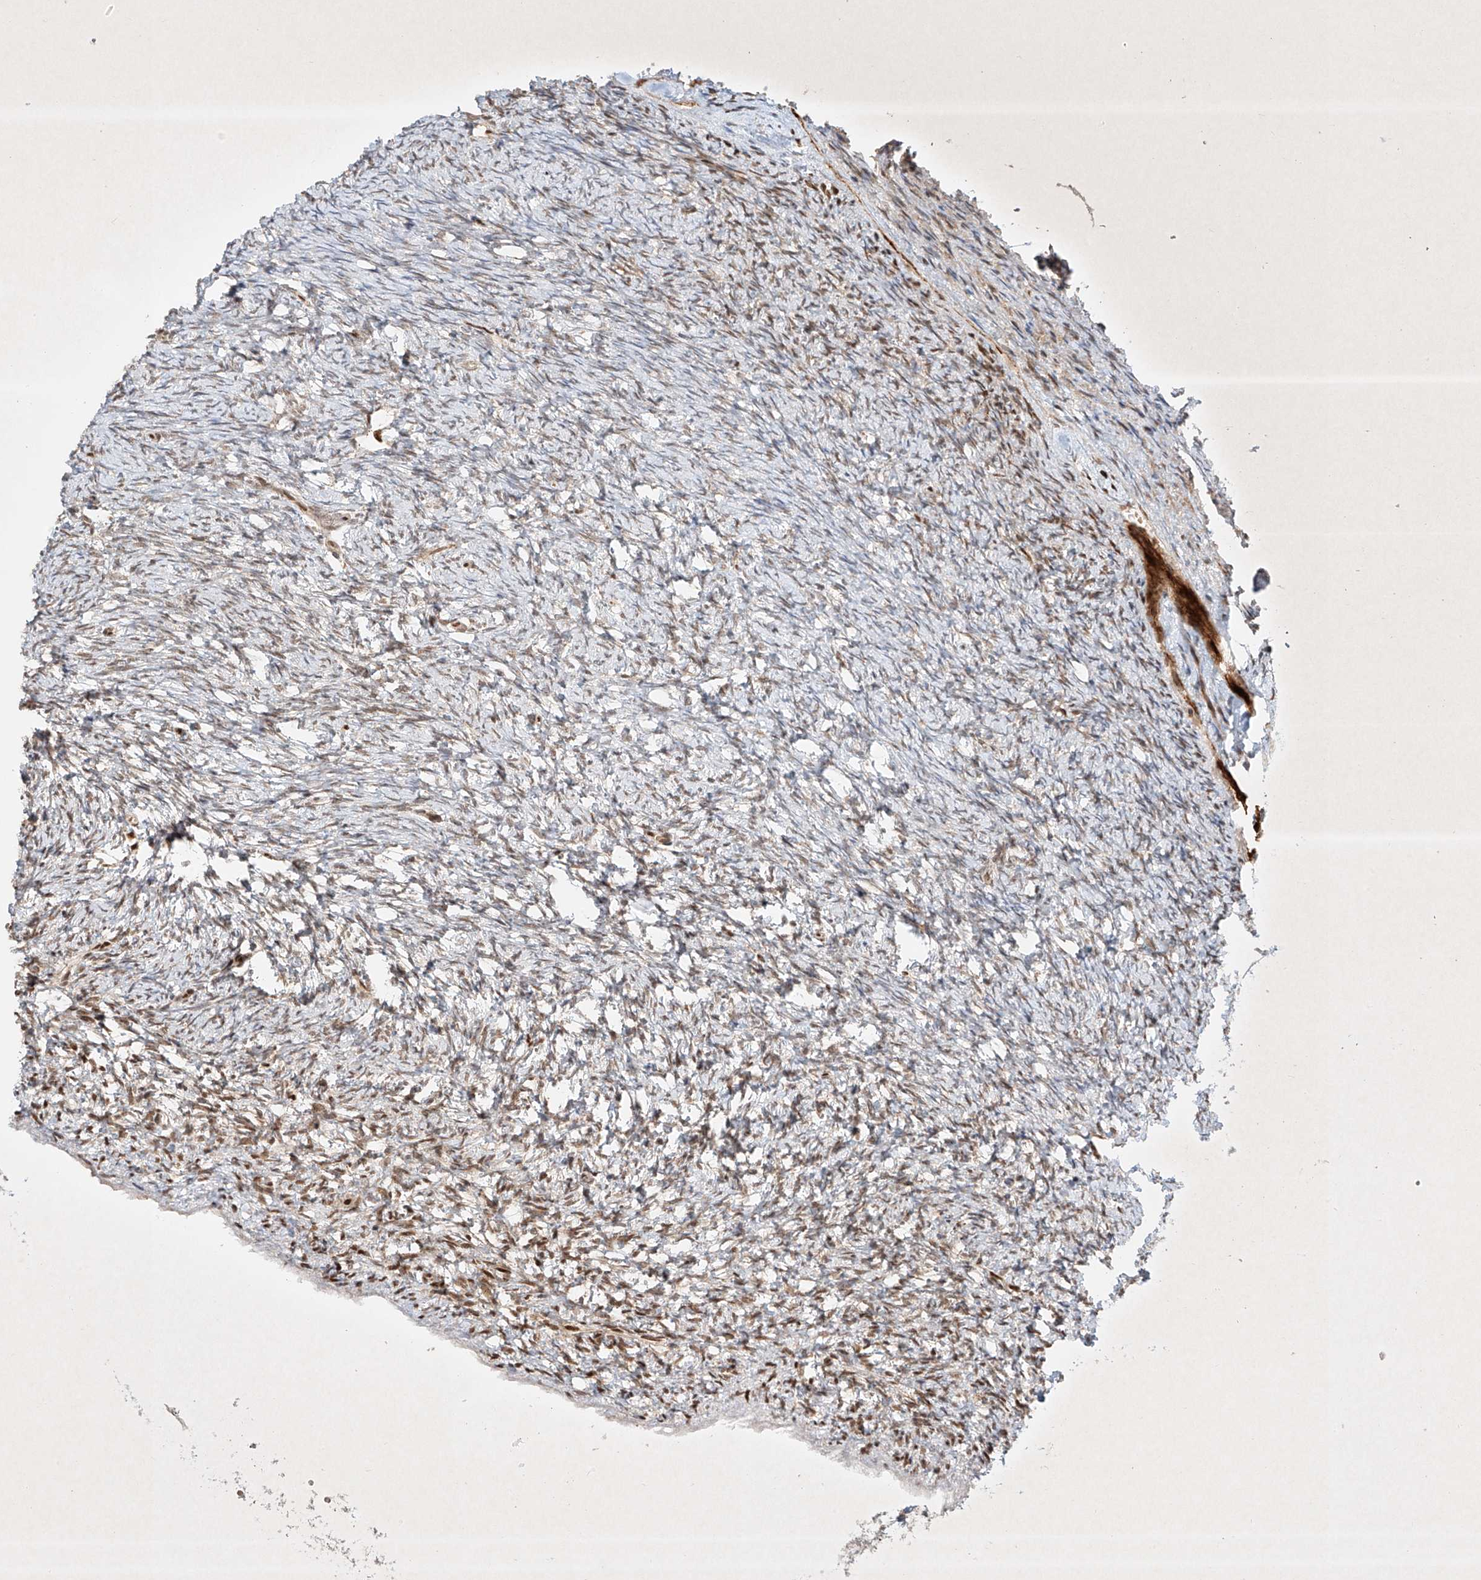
{"staining": {"intensity": "moderate", "quantity": "25%-75%", "location": "nuclear"}, "tissue": "ovary", "cell_type": "Ovarian stroma cells", "image_type": "normal", "snomed": [{"axis": "morphology", "description": "Normal tissue, NOS"}, {"axis": "morphology", "description": "Cyst, NOS"}, {"axis": "topography", "description": "Ovary"}], "caption": "This photomicrograph demonstrates benign ovary stained with immunohistochemistry (IHC) to label a protein in brown. The nuclear of ovarian stroma cells show moderate positivity for the protein. Nuclei are counter-stained blue.", "gene": "EPG5", "patient": {"sex": "female", "age": 33}}